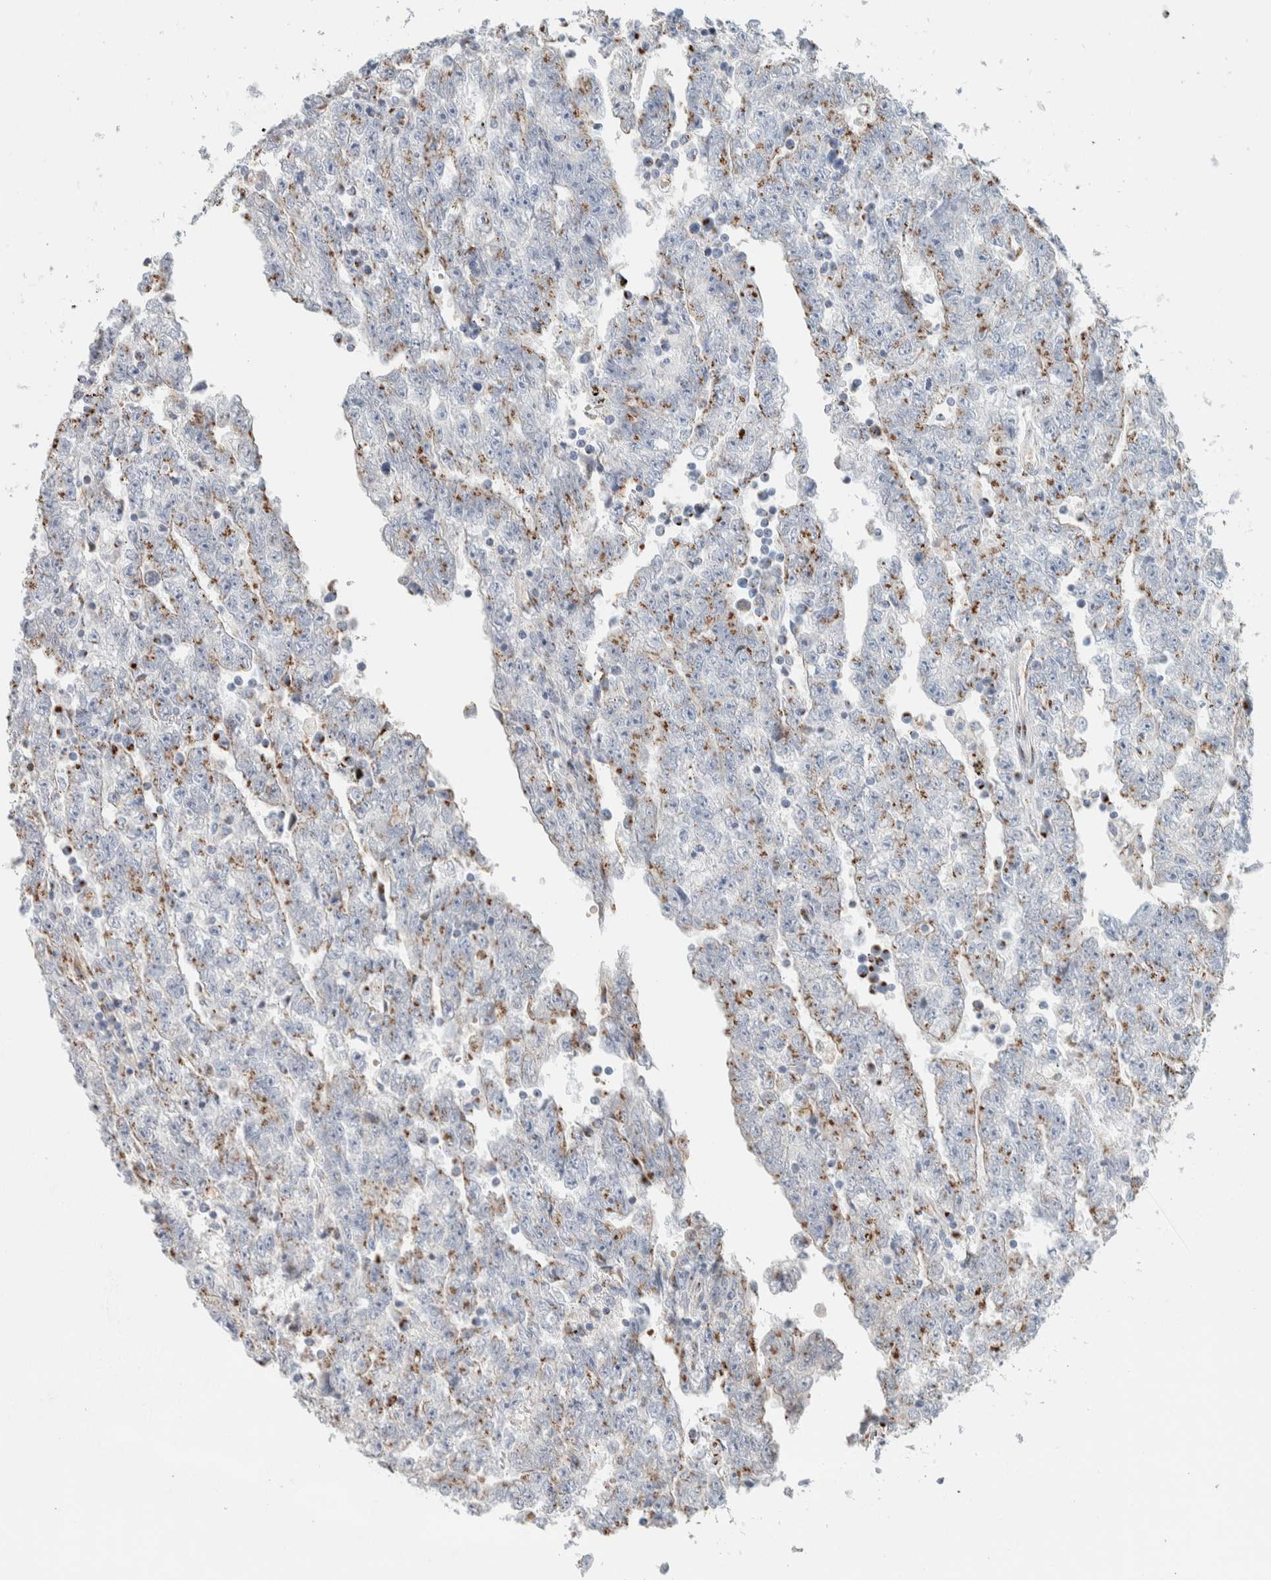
{"staining": {"intensity": "moderate", "quantity": "25%-75%", "location": "cytoplasmic/membranous"}, "tissue": "testis cancer", "cell_type": "Tumor cells", "image_type": "cancer", "snomed": [{"axis": "morphology", "description": "Carcinoma, Embryonal, NOS"}, {"axis": "topography", "description": "Testis"}], "caption": "Immunohistochemistry photomicrograph of neoplastic tissue: human testis embryonal carcinoma stained using immunohistochemistry exhibits medium levels of moderate protein expression localized specifically in the cytoplasmic/membranous of tumor cells, appearing as a cytoplasmic/membranous brown color.", "gene": "SLC38A10", "patient": {"sex": "male", "age": 25}}